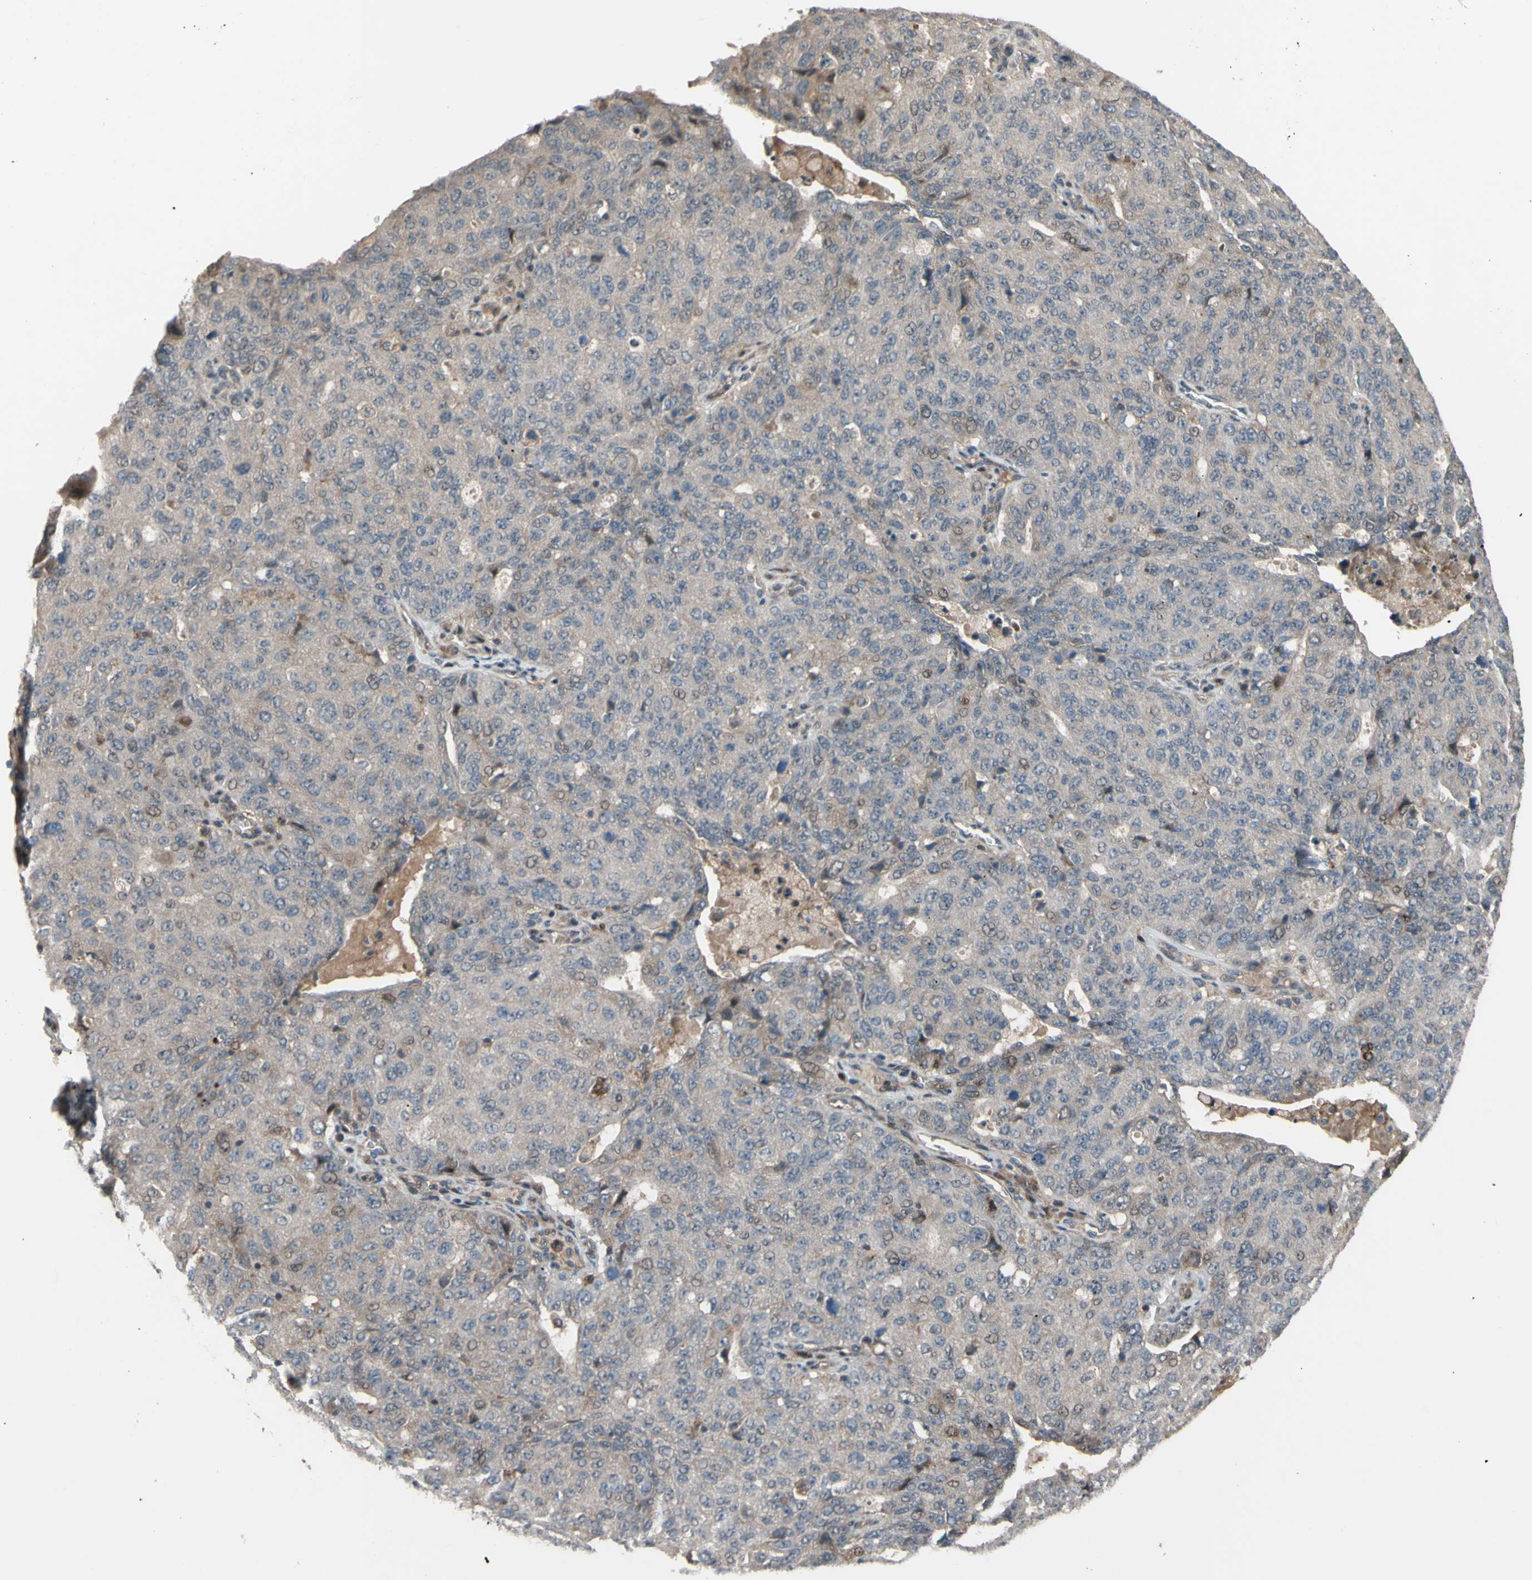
{"staining": {"intensity": "weak", "quantity": ">75%", "location": "cytoplasmic/membranous"}, "tissue": "ovarian cancer", "cell_type": "Tumor cells", "image_type": "cancer", "snomed": [{"axis": "morphology", "description": "Carcinoma, endometroid"}, {"axis": "topography", "description": "Ovary"}], "caption": "This photomicrograph displays IHC staining of human ovarian cancer (endometroid carcinoma), with low weak cytoplasmic/membranous expression in about >75% of tumor cells.", "gene": "SHROOM4", "patient": {"sex": "female", "age": 62}}